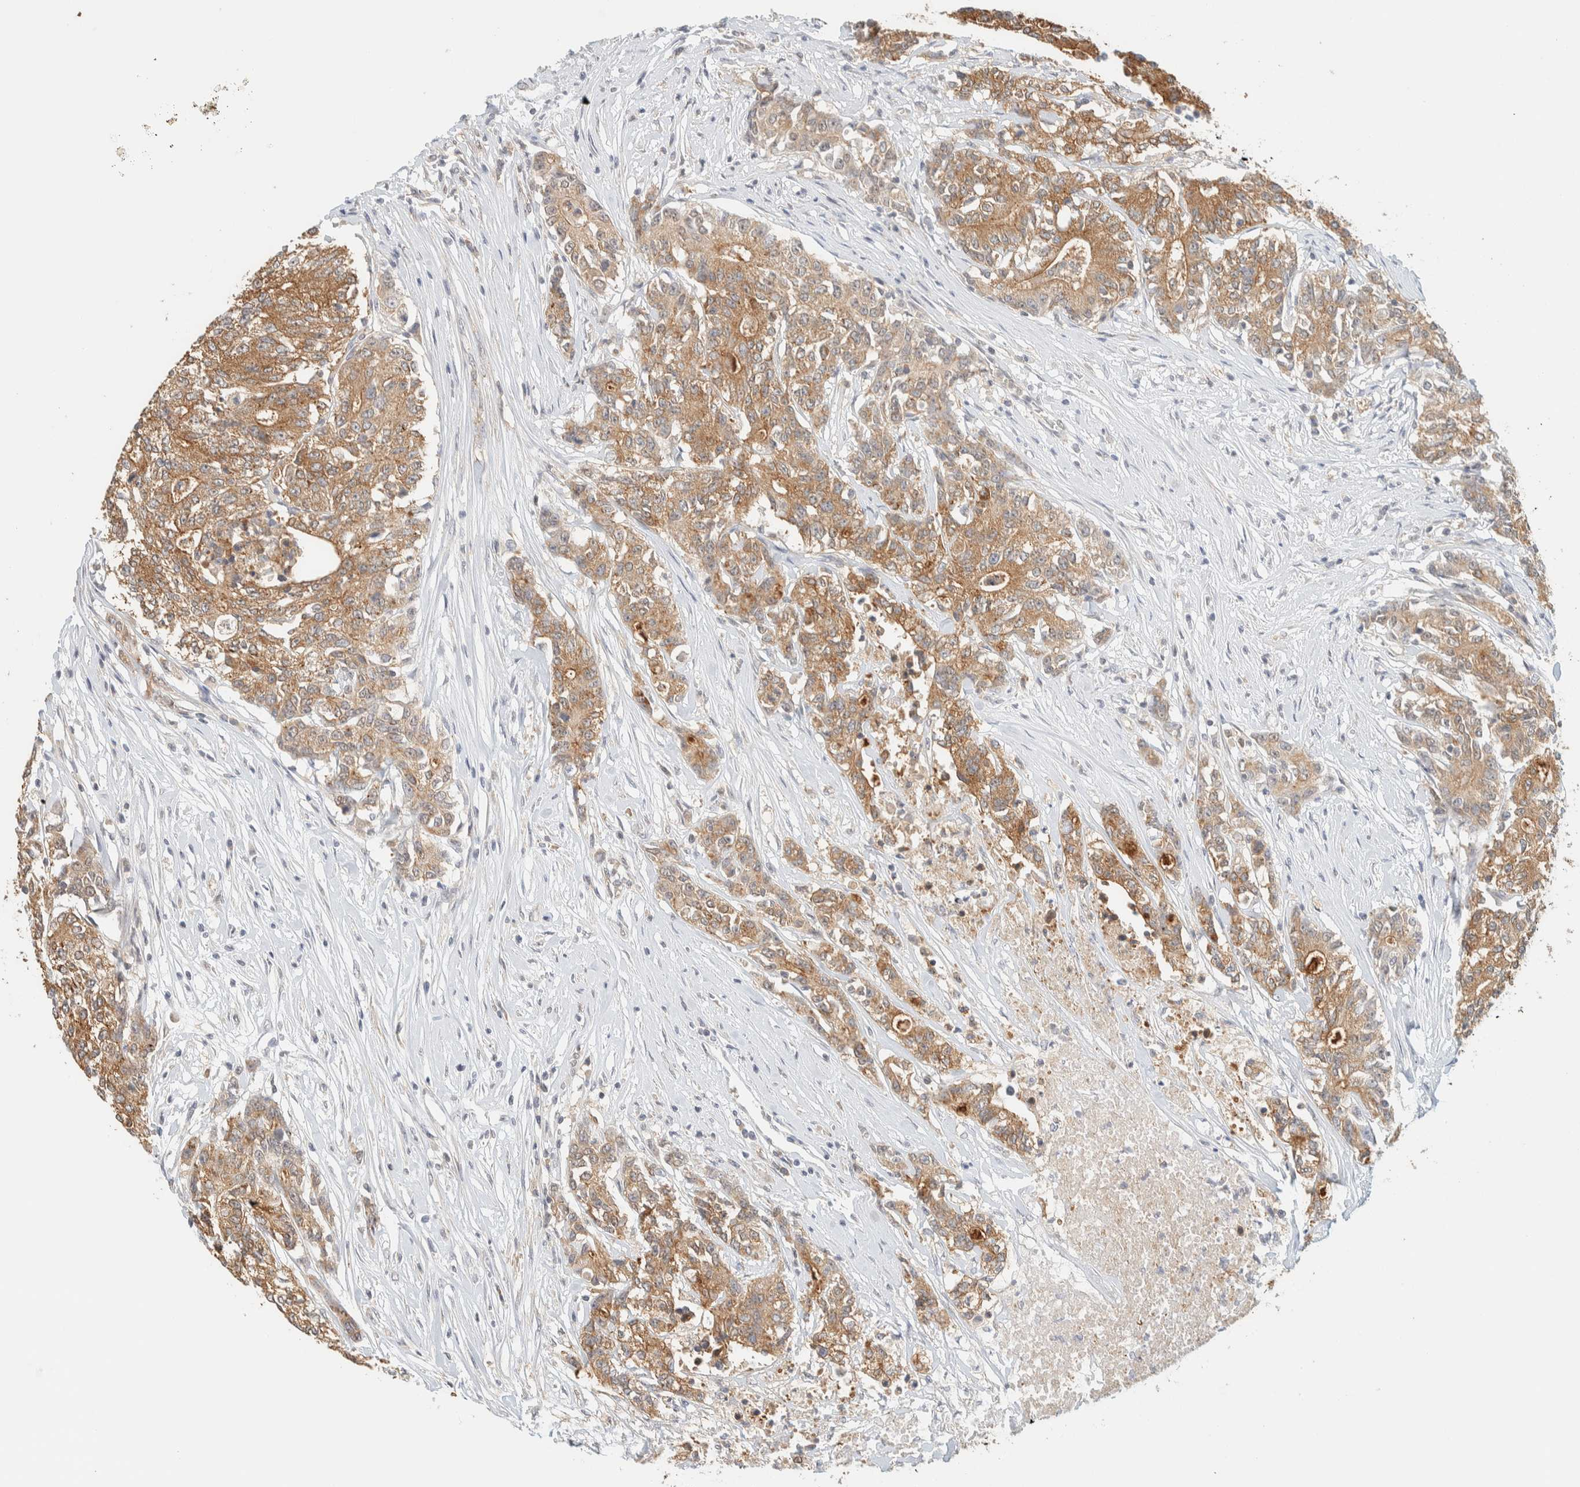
{"staining": {"intensity": "moderate", "quantity": ">75%", "location": "cytoplasmic/membranous"}, "tissue": "colorectal cancer", "cell_type": "Tumor cells", "image_type": "cancer", "snomed": [{"axis": "morphology", "description": "Adenocarcinoma, NOS"}, {"axis": "topography", "description": "Colon"}], "caption": "Colorectal cancer stained with immunohistochemistry reveals moderate cytoplasmic/membranous staining in approximately >75% of tumor cells. (DAB (3,3'-diaminobenzidine) IHC, brown staining for protein, blue staining for nuclei).", "gene": "TBC1D8B", "patient": {"sex": "female", "age": 77}}